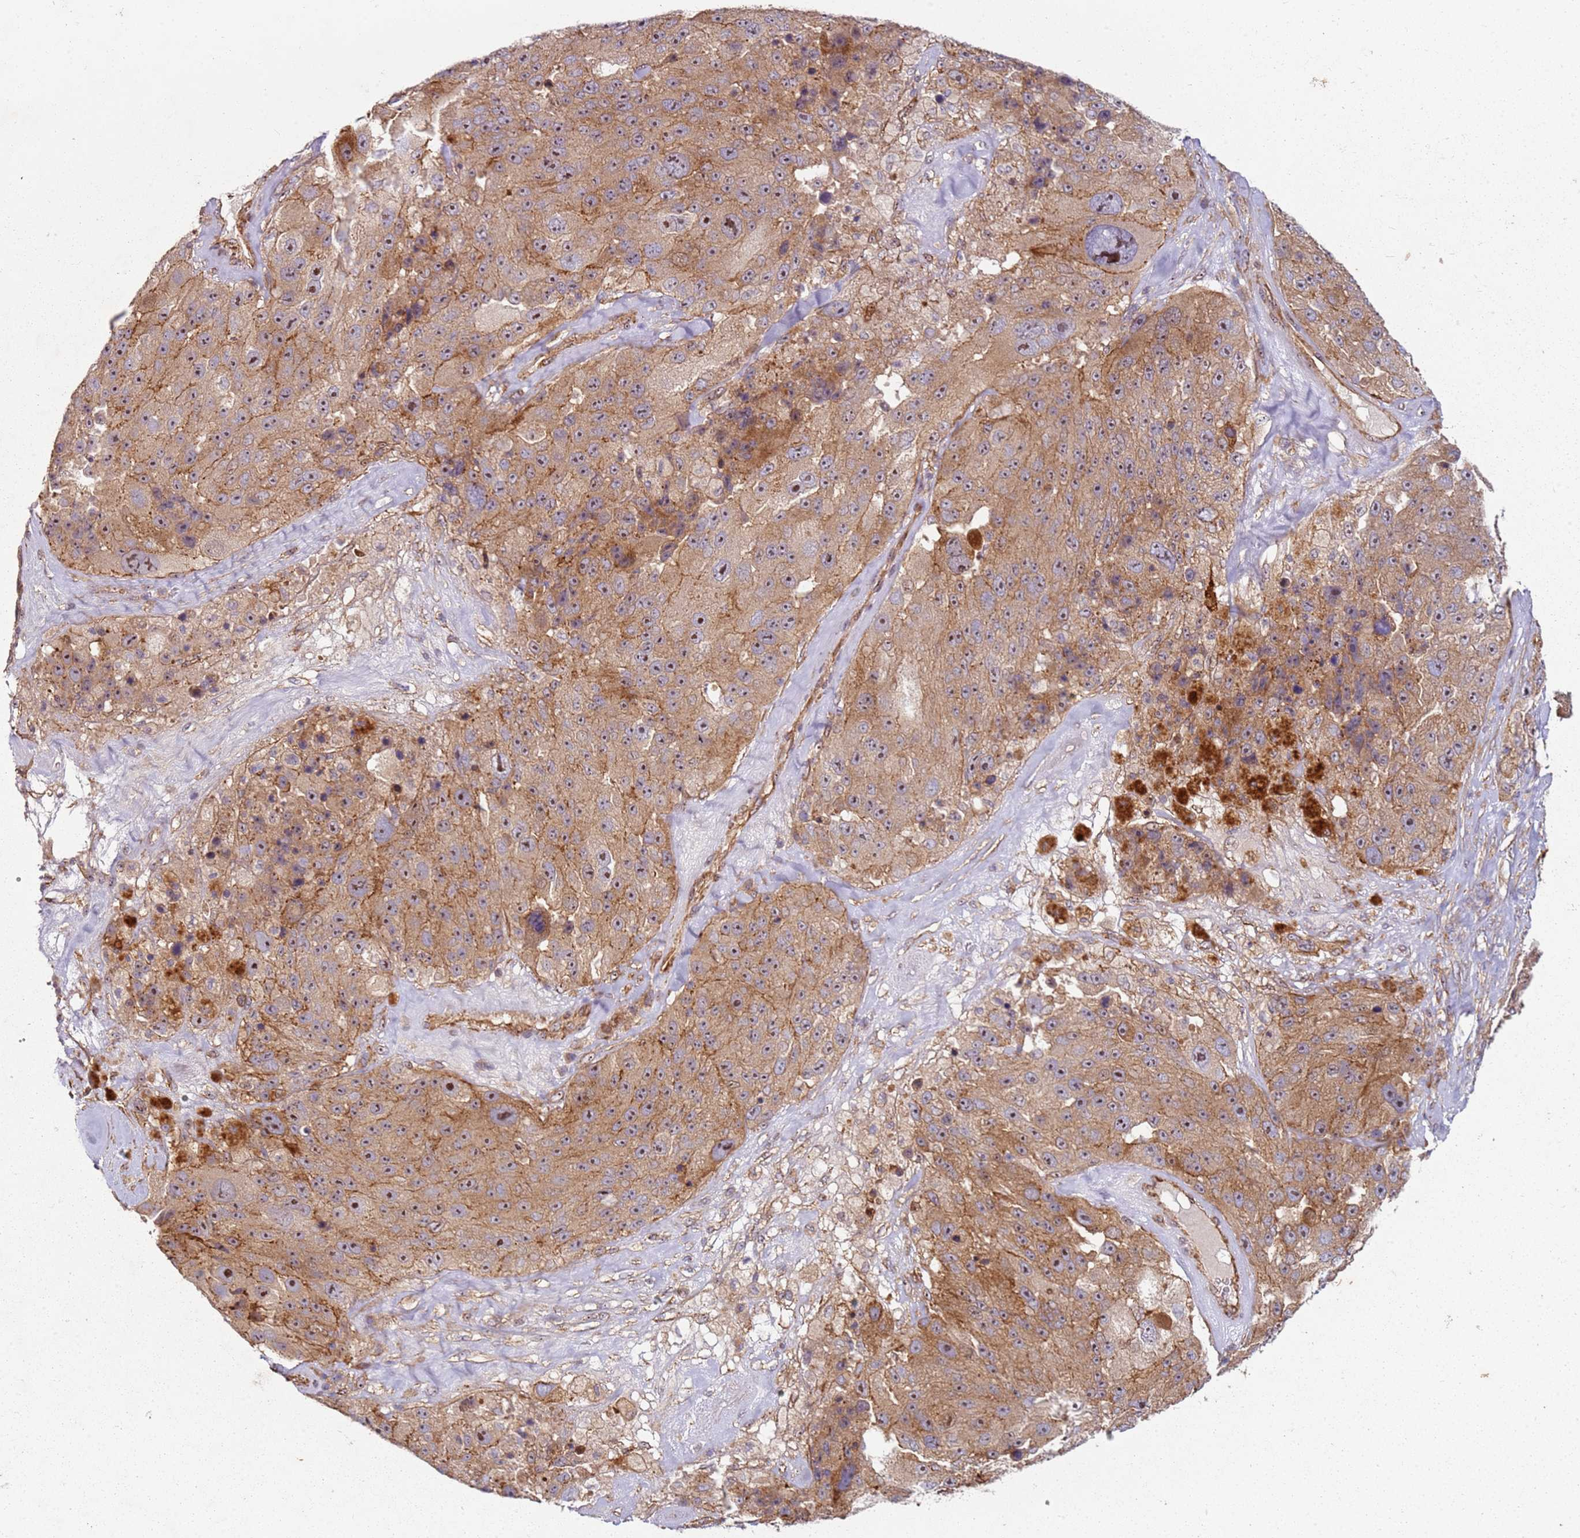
{"staining": {"intensity": "moderate", "quantity": ">75%", "location": "cytoplasmic/membranous"}, "tissue": "melanoma", "cell_type": "Tumor cells", "image_type": "cancer", "snomed": [{"axis": "morphology", "description": "Malignant melanoma, Metastatic site"}, {"axis": "topography", "description": "Lymph node"}], "caption": "This image reveals malignant melanoma (metastatic site) stained with immunohistochemistry (IHC) to label a protein in brown. The cytoplasmic/membranous of tumor cells show moderate positivity for the protein. Nuclei are counter-stained blue.", "gene": "C2CD4B", "patient": {"sex": "male", "age": 62}}